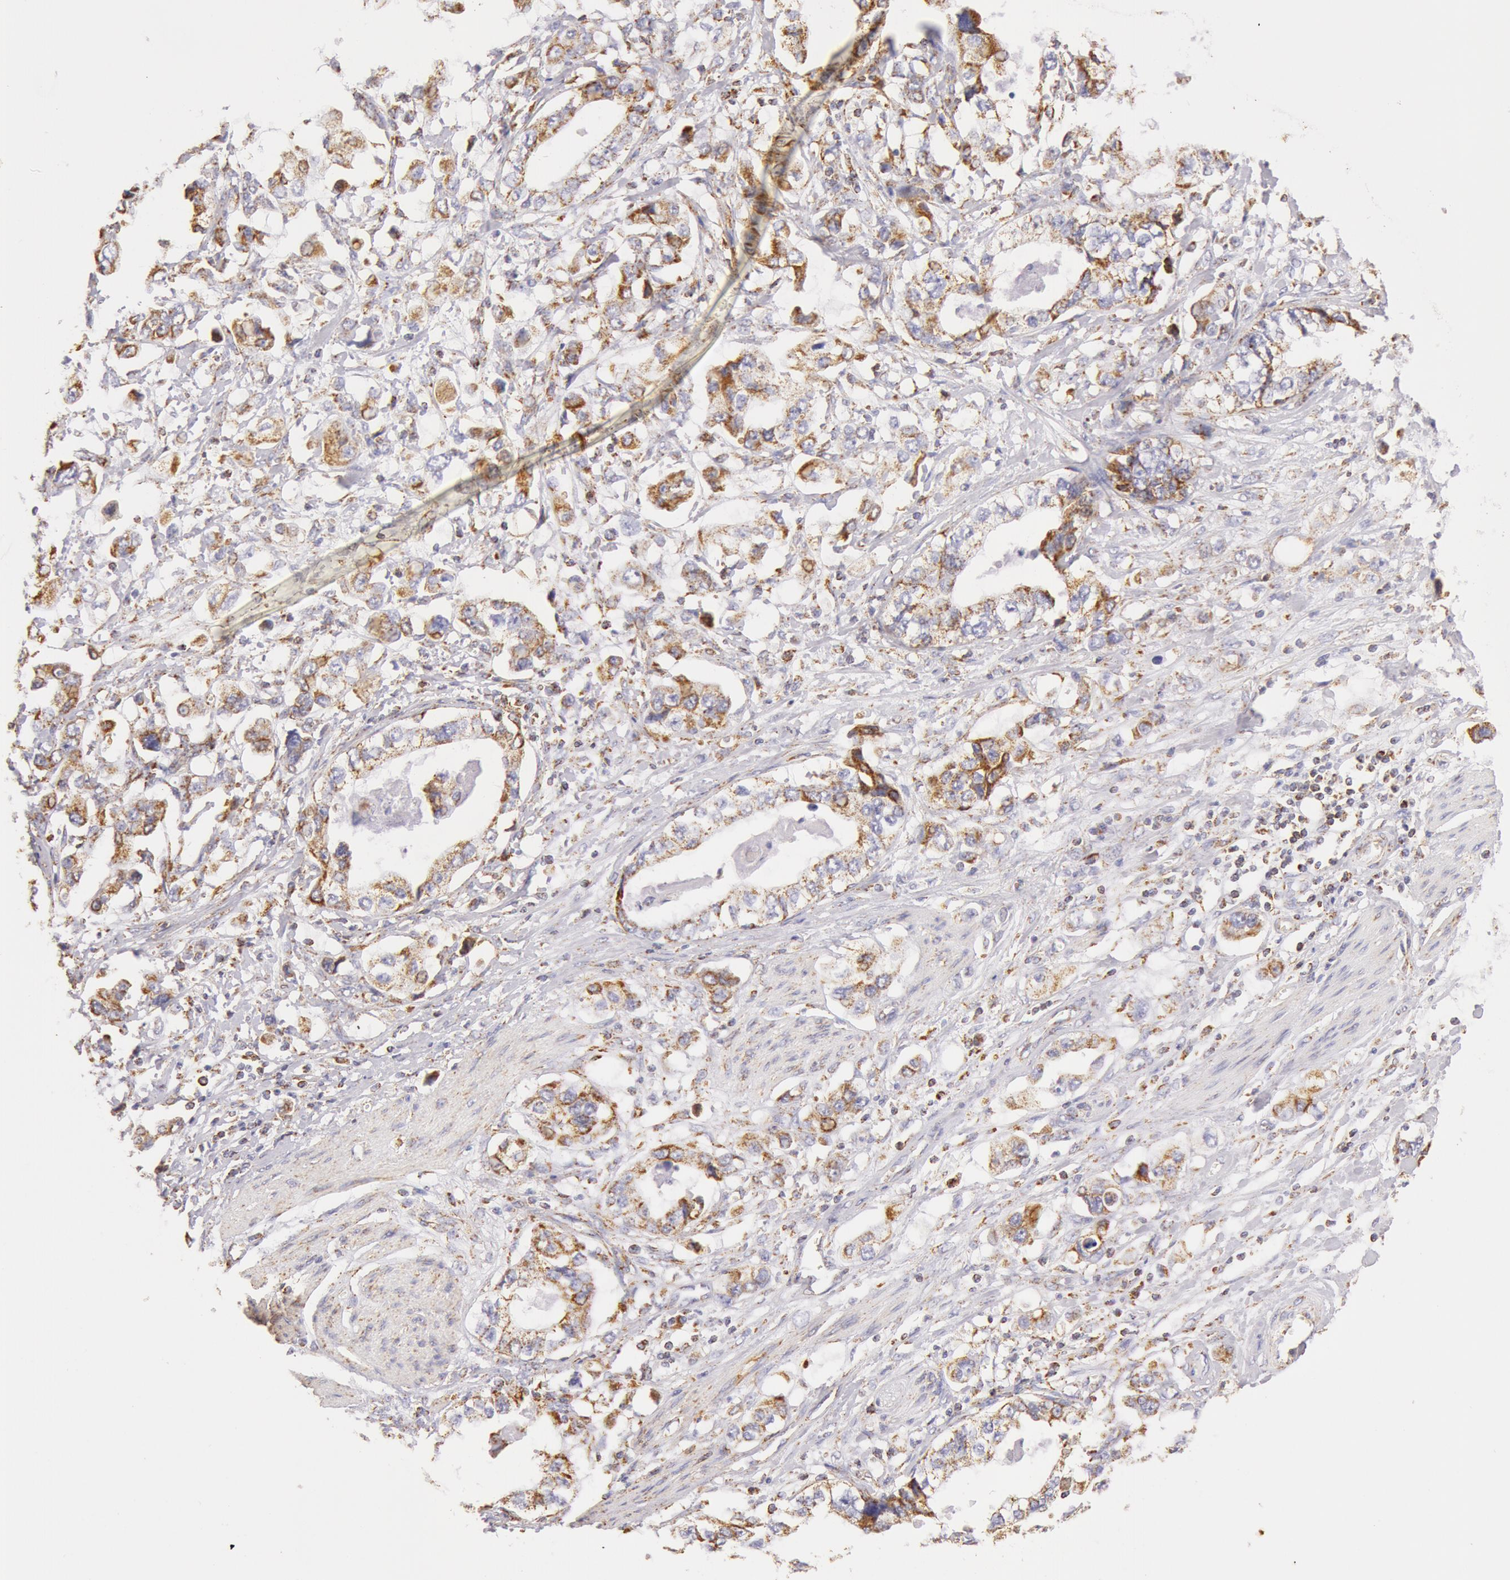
{"staining": {"intensity": "weak", "quantity": "25%-75%", "location": "cytoplasmic/membranous"}, "tissue": "stomach cancer", "cell_type": "Tumor cells", "image_type": "cancer", "snomed": [{"axis": "morphology", "description": "Adenocarcinoma, NOS"}, {"axis": "topography", "description": "Pancreas"}, {"axis": "topography", "description": "Stomach, upper"}], "caption": "An image of adenocarcinoma (stomach) stained for a protein shows weak cytoplasmic/membranous brown staining in tumor cells. The protein is stained brown, and the nuclei are stained in blue (DAB IHC with brightfield microscopy, high magnification).", "gene": "ATP5F1B", "patient": {"sex": "male", "age": 77}}